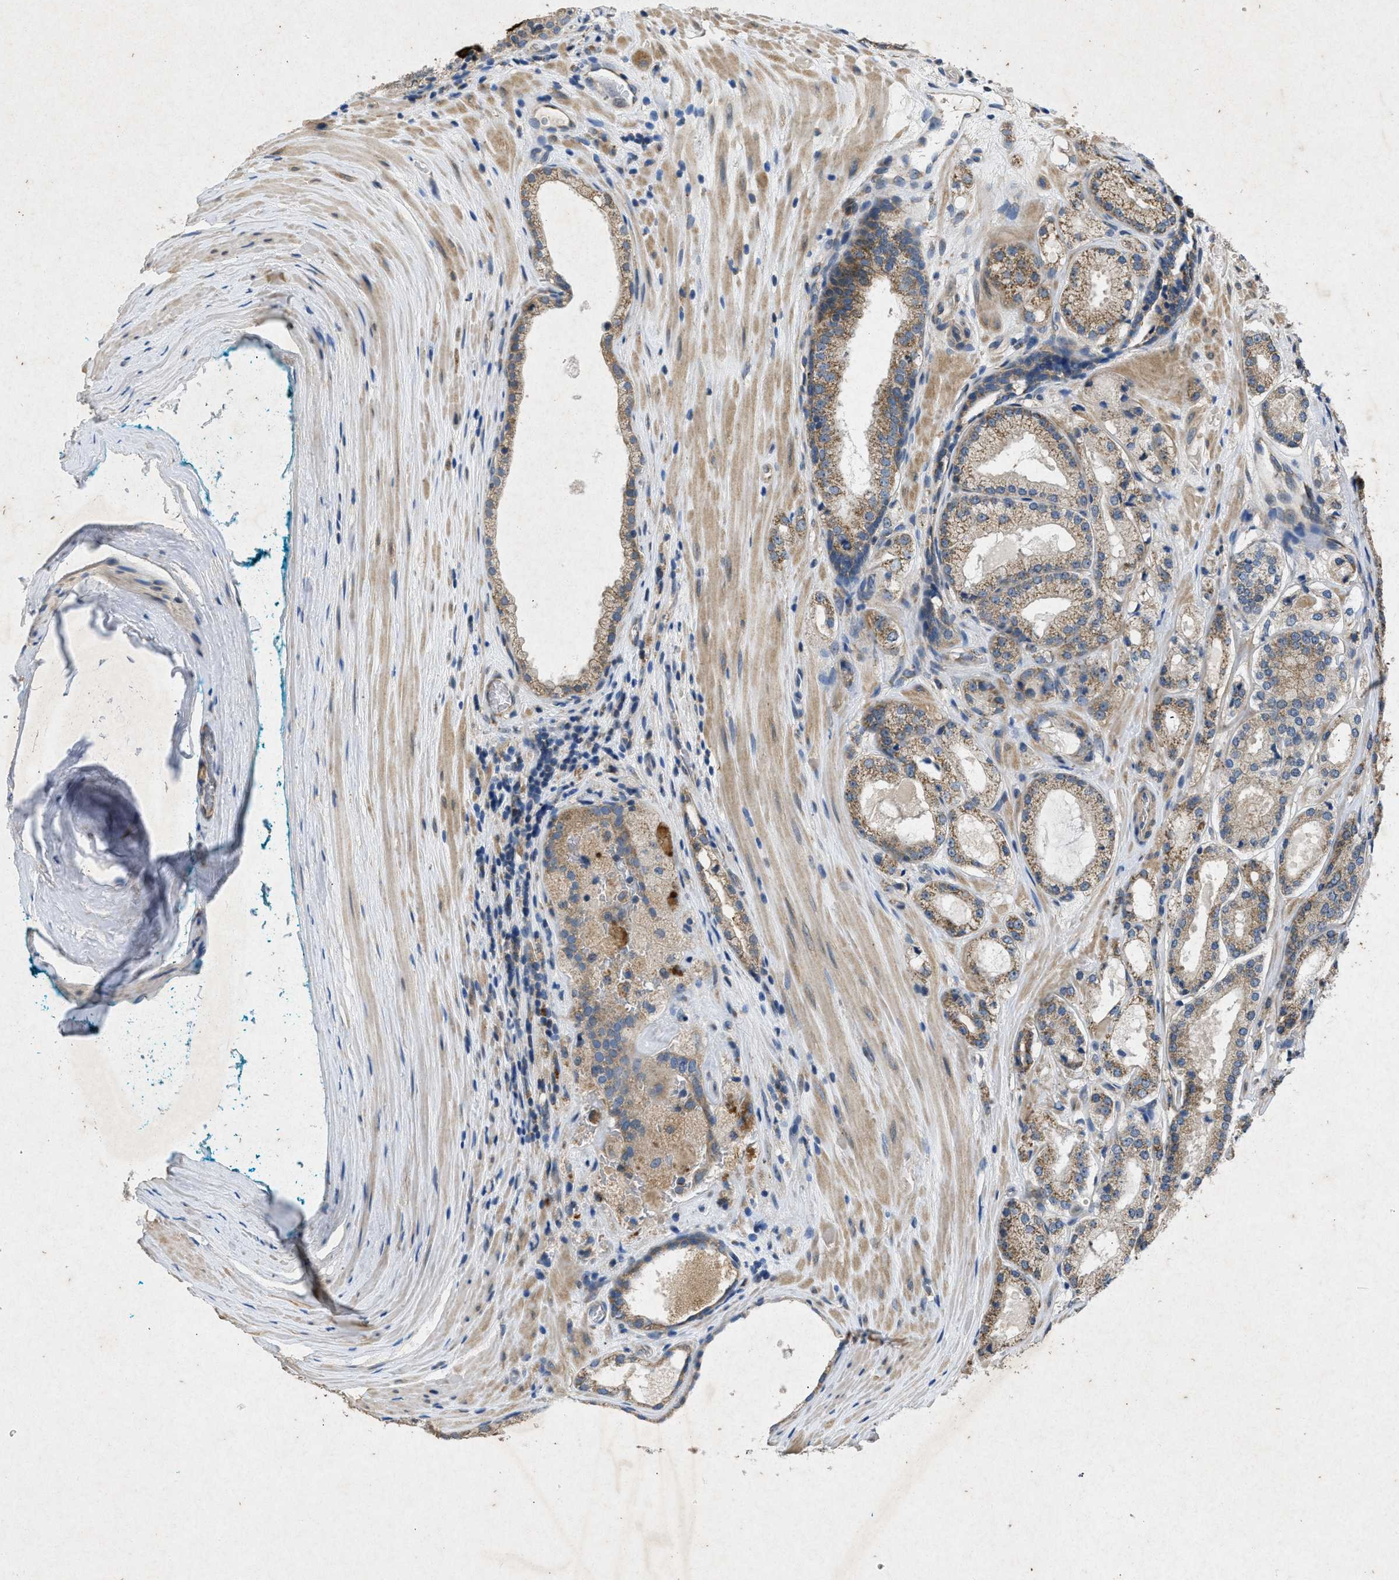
{"staining": {"intensity": "moderate", "quantity": ">75%", "location": "cytoplasmic/membranous"}, "tissue": "prostate cancer", "cell_type": "Tumor cells", "image_type": "cancer", "snomed": [{"axis": "morphology", "description": "Adenocarcinoma, High grade"}, {"axis": "topography", "description": "Prostate"}], "caption": "A medium amount of moderate cytoplasmic/membranous expression is identified in approximately >75% of tumor cells in prostate cancer tissue.", "gene": "PRKG2", "patient": {"sex": "male", "age": 65}}